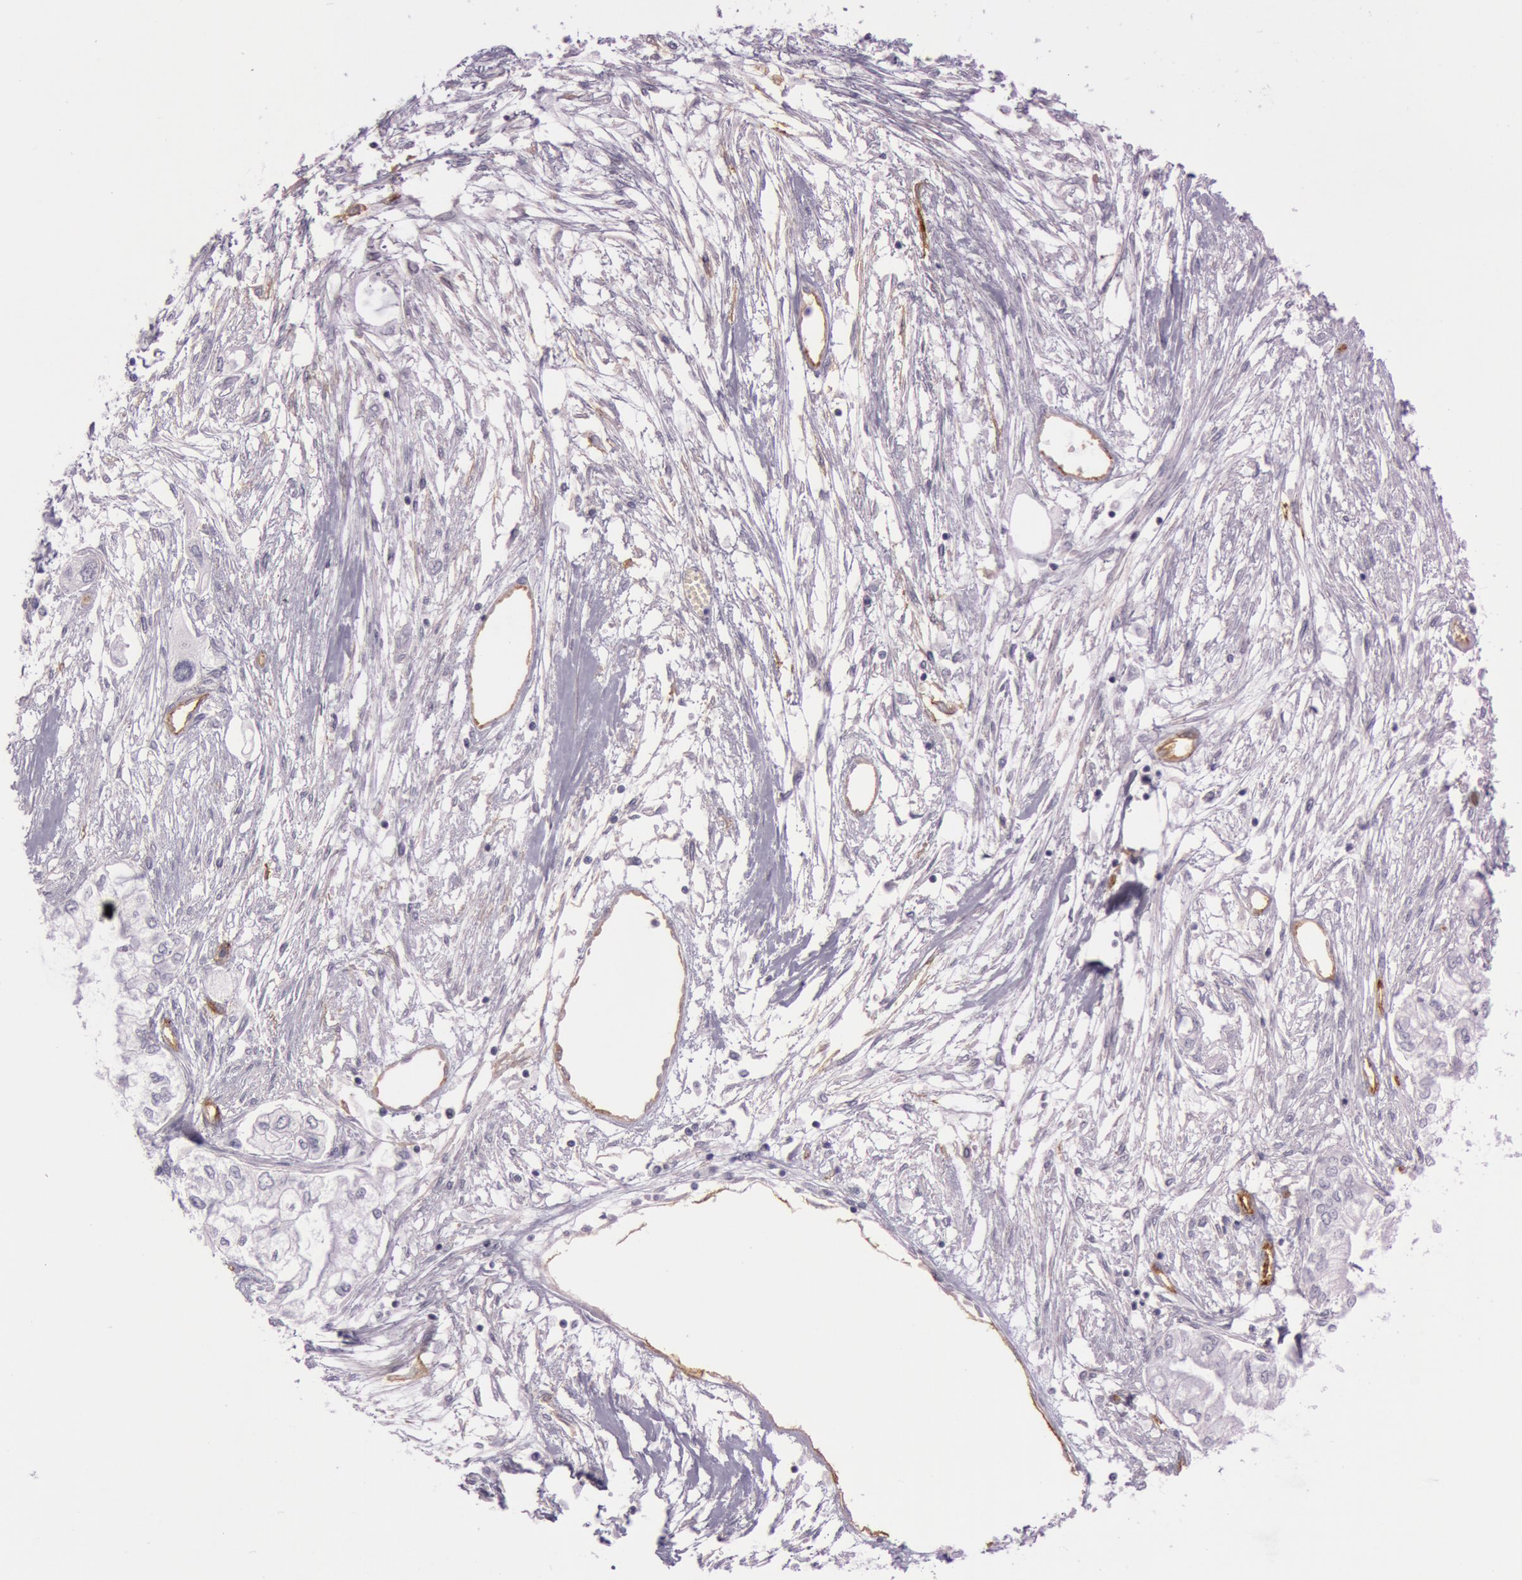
{"staining": {"intensity": "negative", "quantity": "none", "location": "none"}, "tissue": "pancreatic cancer", "cell_type": "Tumor cells", "image_type": "cancer", "snomed": [{"axis": "morphology", "description": "Adenocarcinoma, NOS"}, {"axis": "topography", "description": "Pancreas"}], "caption": "Pancreatic cancer (adenocarcinoma) was stained to show a protein in brown. There is no significant expression in tumor cells.", "gene": "FOLH1", "patient": {"sex": "male", "age": 79}}